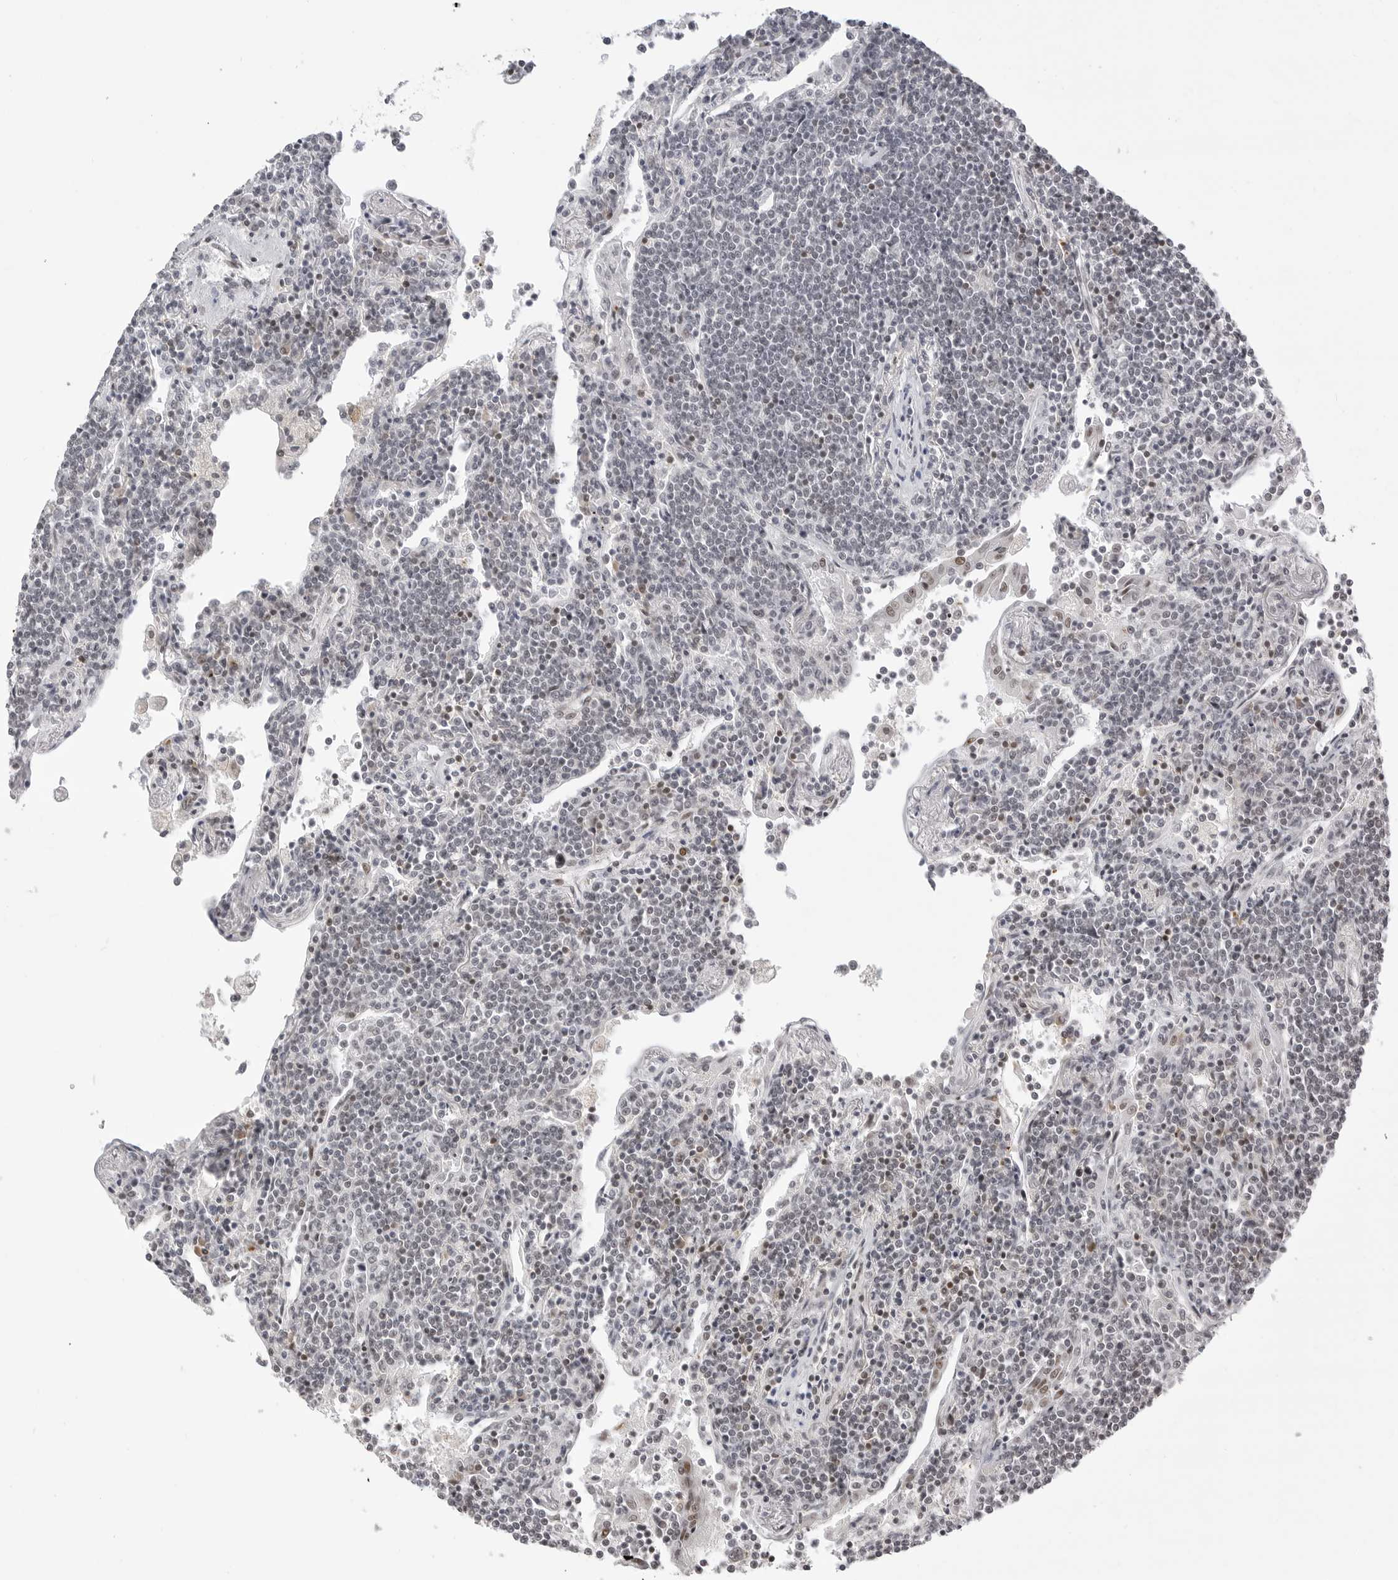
{"staining": {"intensity": "negative", "quantity": "none", "location": "none"}, "tissue": "lymphoma", "cell_type": "Tumor cells", "image_type": "cancer", "snomed": [{"axis": "morphology", "description": "Malignant lymphoma, non-Hodgkin's type, Low grade"}, {"axis": "topography", "description": "Lung"}], "caption": "The micrograph reveals no staining of tumor cells in malignant lymphoma, non-Hodgkin's type (low-grade).", "gene": "WRAP53", "patient": {"sex": "female", "age": 71}}